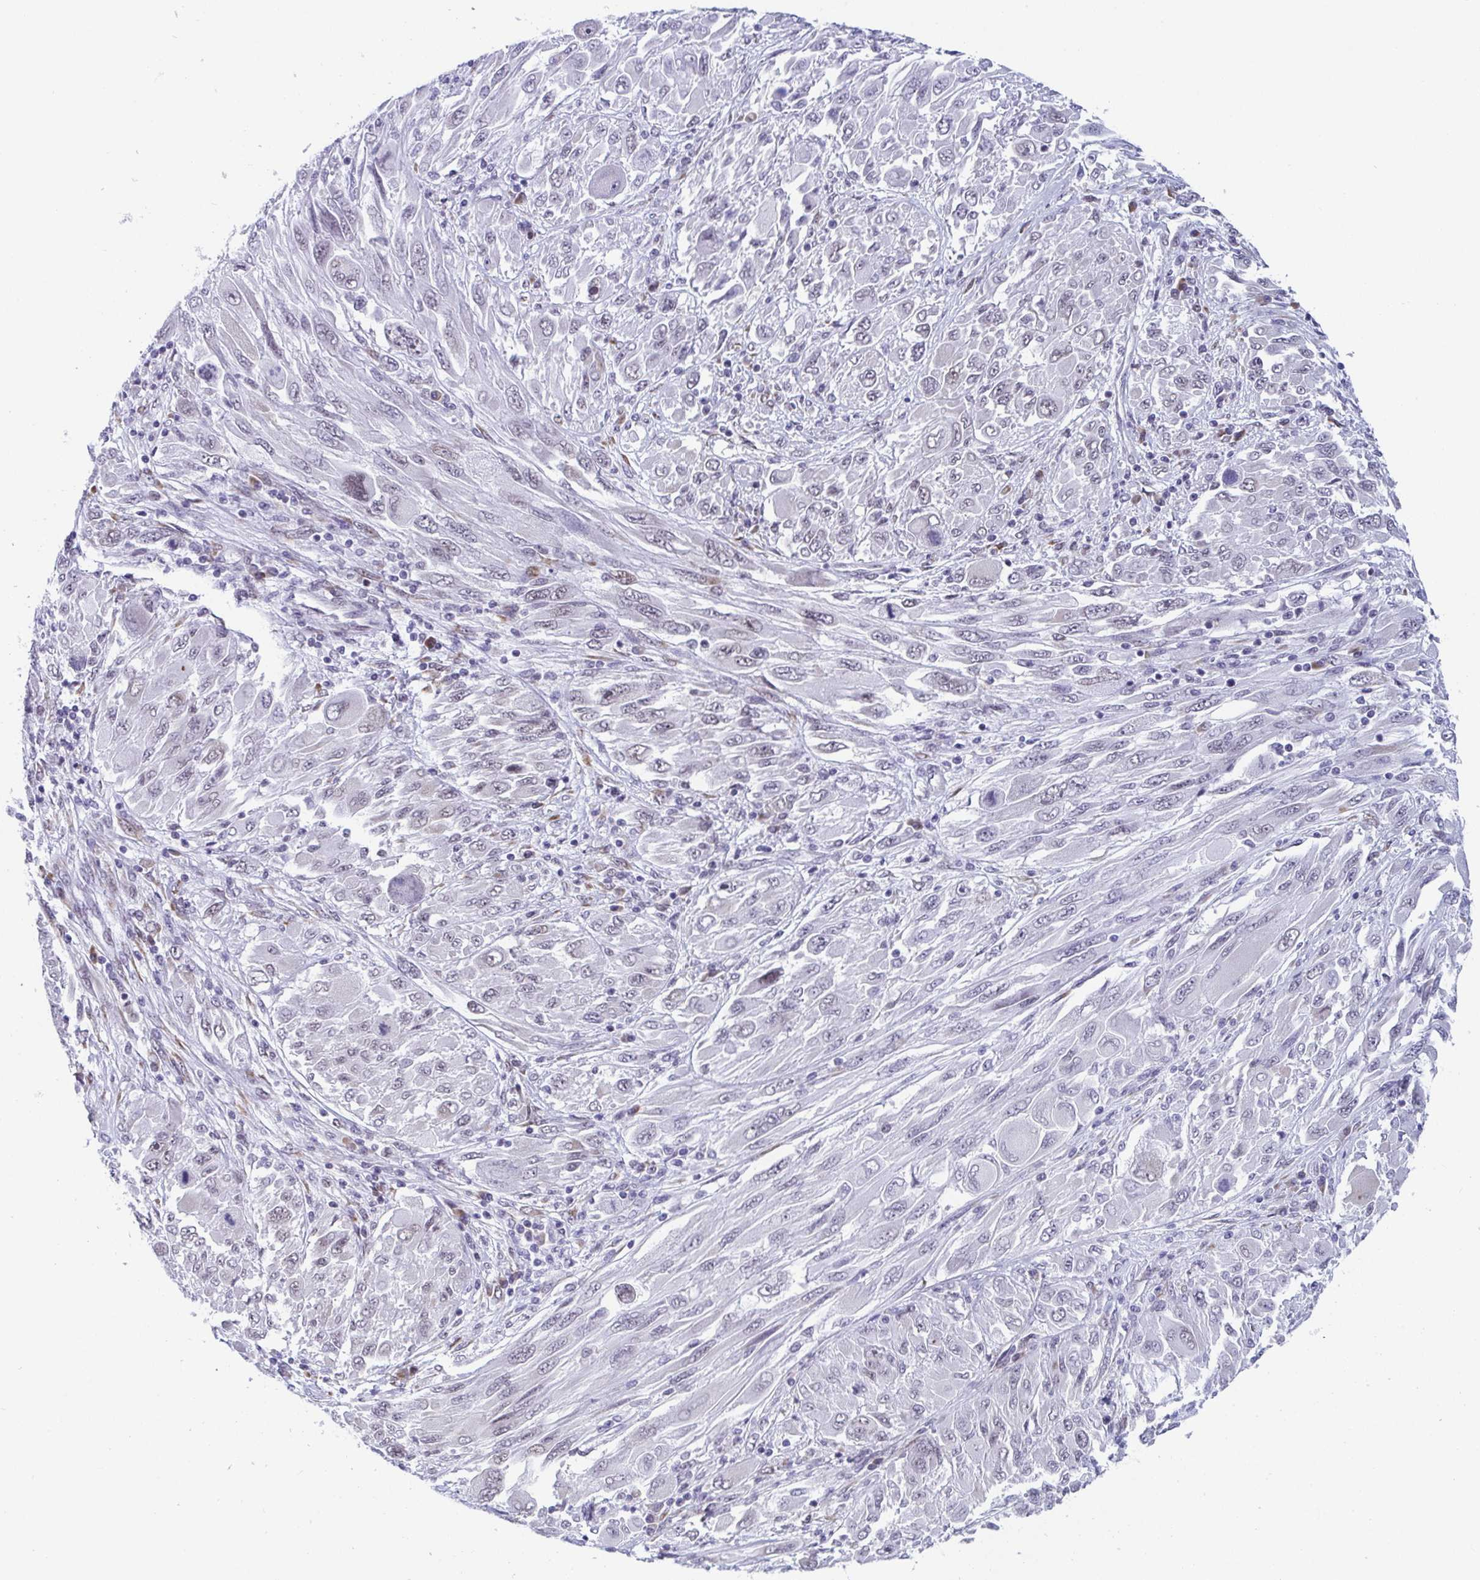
{"staining": {"intensity": "negative", "quantity": "none", "location": "none"}, "tissue": "melanoma", "cell_type": "Tumor cells", "image_type": "cancer", "snomed": [{"axis": "morphology", "description": "Malignant melanoma, NOS"}, {"axis": "topography", "description": "Skin"}], "caption": "Malignant melanoma was stained to show a protein in brown. There is no significant expression in tumor cells.", "gene": "WDR72", "patient": {"sex": "female", "age": 91}}